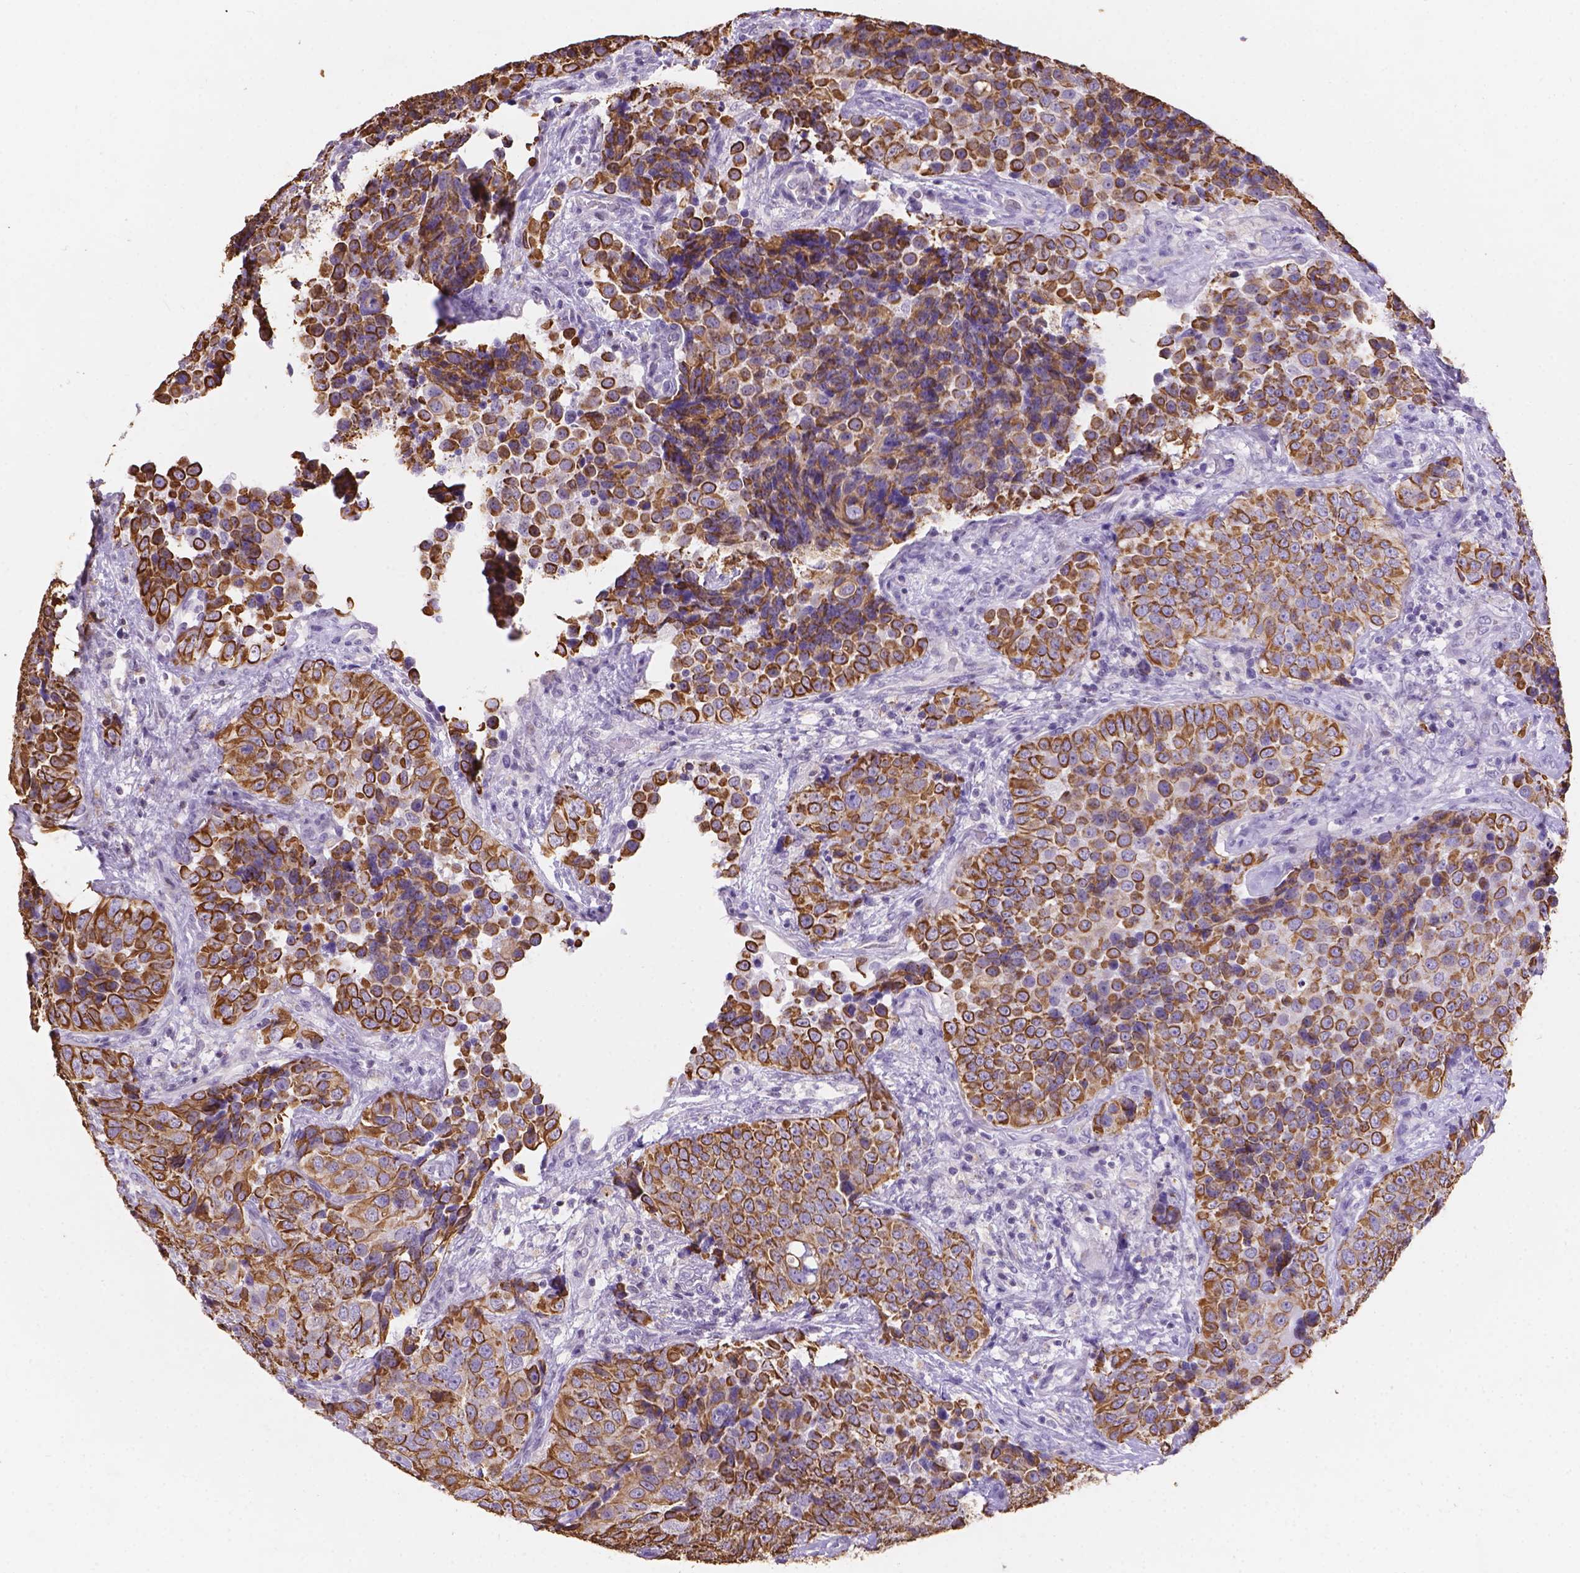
{"staining": {"intensity": "strong", "quantity": ">75%", "location": "cytoplasmic/membranous"}, "tissue": "urothelial cancer", "cell_type": "Tumor cells", "image_type": "cancer", "snomed": [{"axis": "morphology", "description": "Urothelial carcinoma, NOS"}, {"axis": "topography", "description": "Urinary bladder"}], "caption": "Human urothelial cancer stained with a brown dye exhibits strong cytoplasmic/membranous positive expression in about >75% of tumor cells.", "gene": "DMWD", "patient": {"sex": "male", "age": 52}}